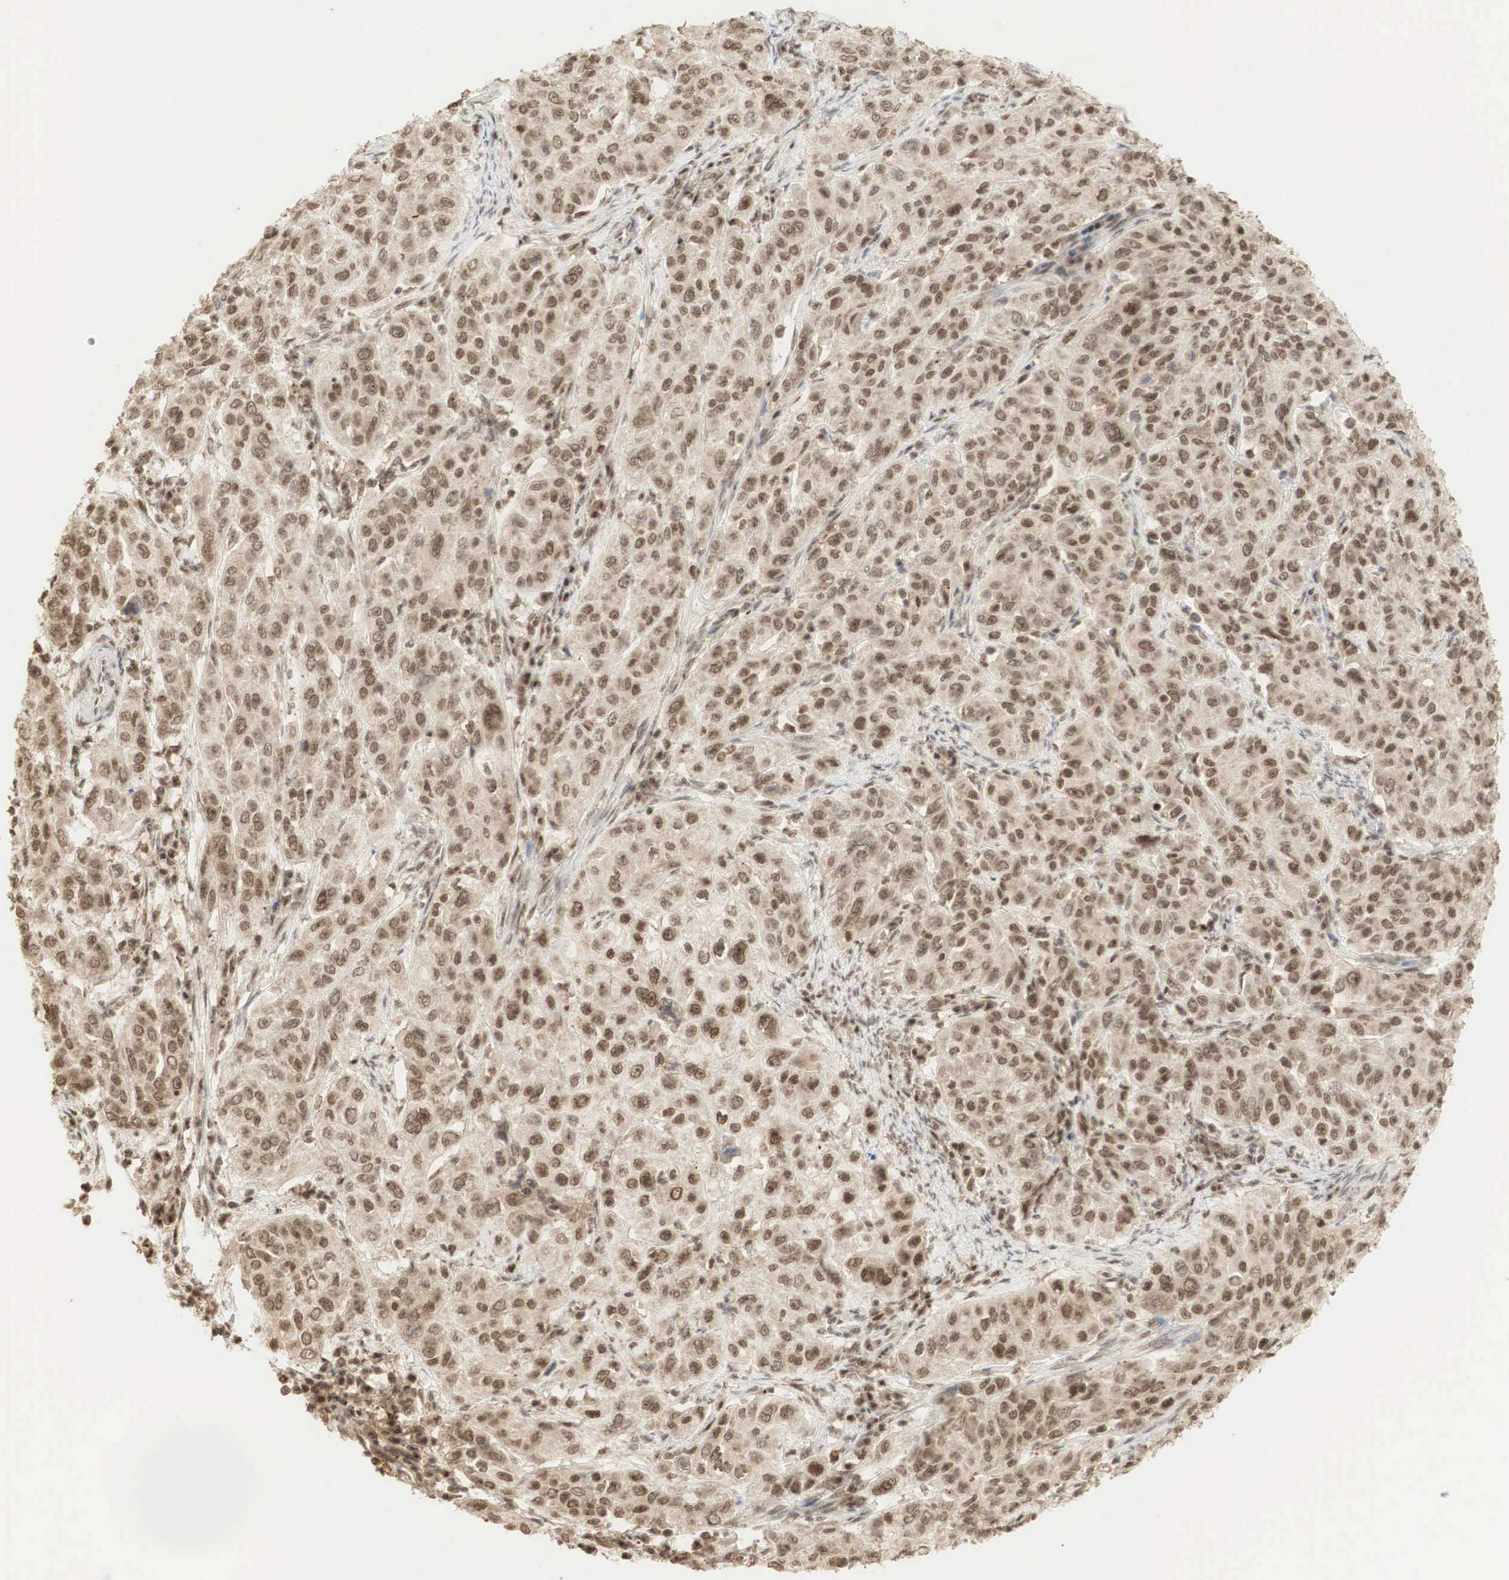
{"staining": {"intensity": "moderate", "quantity": ">75%", "location": "cytoplasmic/membranous,nuclear"}, "tissue": "cervical cancer", "cell_type": "Tumor cells", "image_type": "cancer", "snomed": [{"axis": "morphology", "description": "Squamous cell carcinoma, NOS"}, {"axis": "topography", "description": "Cervix"}], "caption": "Tumor cells exhibit medium levels of moderate cytoplasmic/membranous and nuclear expression in approximately >75% of cells in human cervical cancer.", "gene": "RNF113A", "patient": {"sex": "female", "age": 38}}